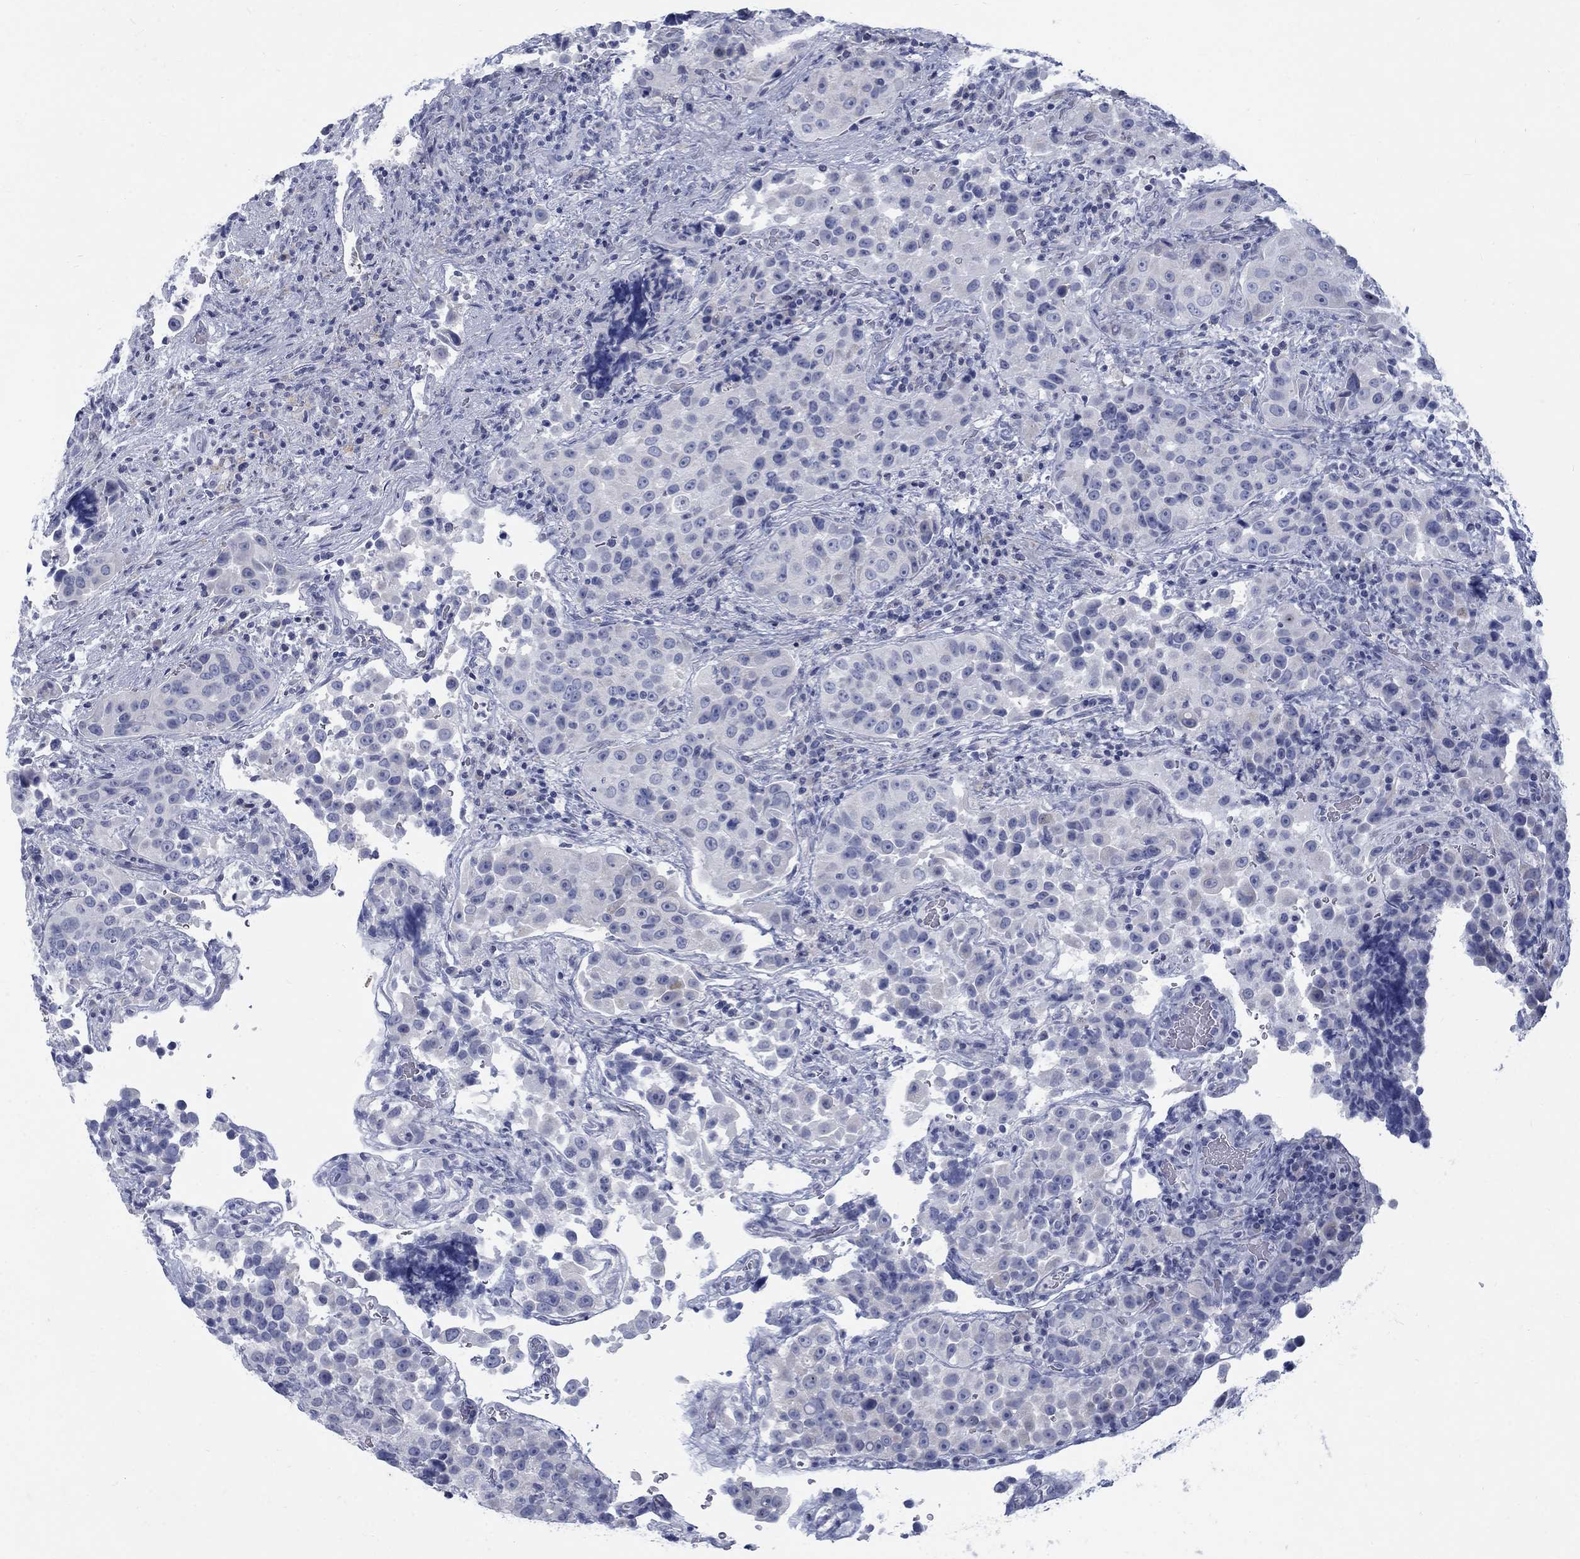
{"staining": {"intensity": "negative", "quantity": "none", "location": "none"}, "tissue": "urothelial cancer", "cell_type": "Tumor cells", "image_type": "cancer", "snomed": [{"axis": "morphology", "description": "Urothelial carcinoma, NOS"}, {"axis": "topography", "description": "Urinary bladder"}], "caption": "High power microscopy micrograph of an immunohistochemistry (IHC) photomicrograph of urothelial cancer, revealing no significant positivity in tumor cells.", "gene": "RFTN2", "patient": {"sex": "male", "age": 52}}